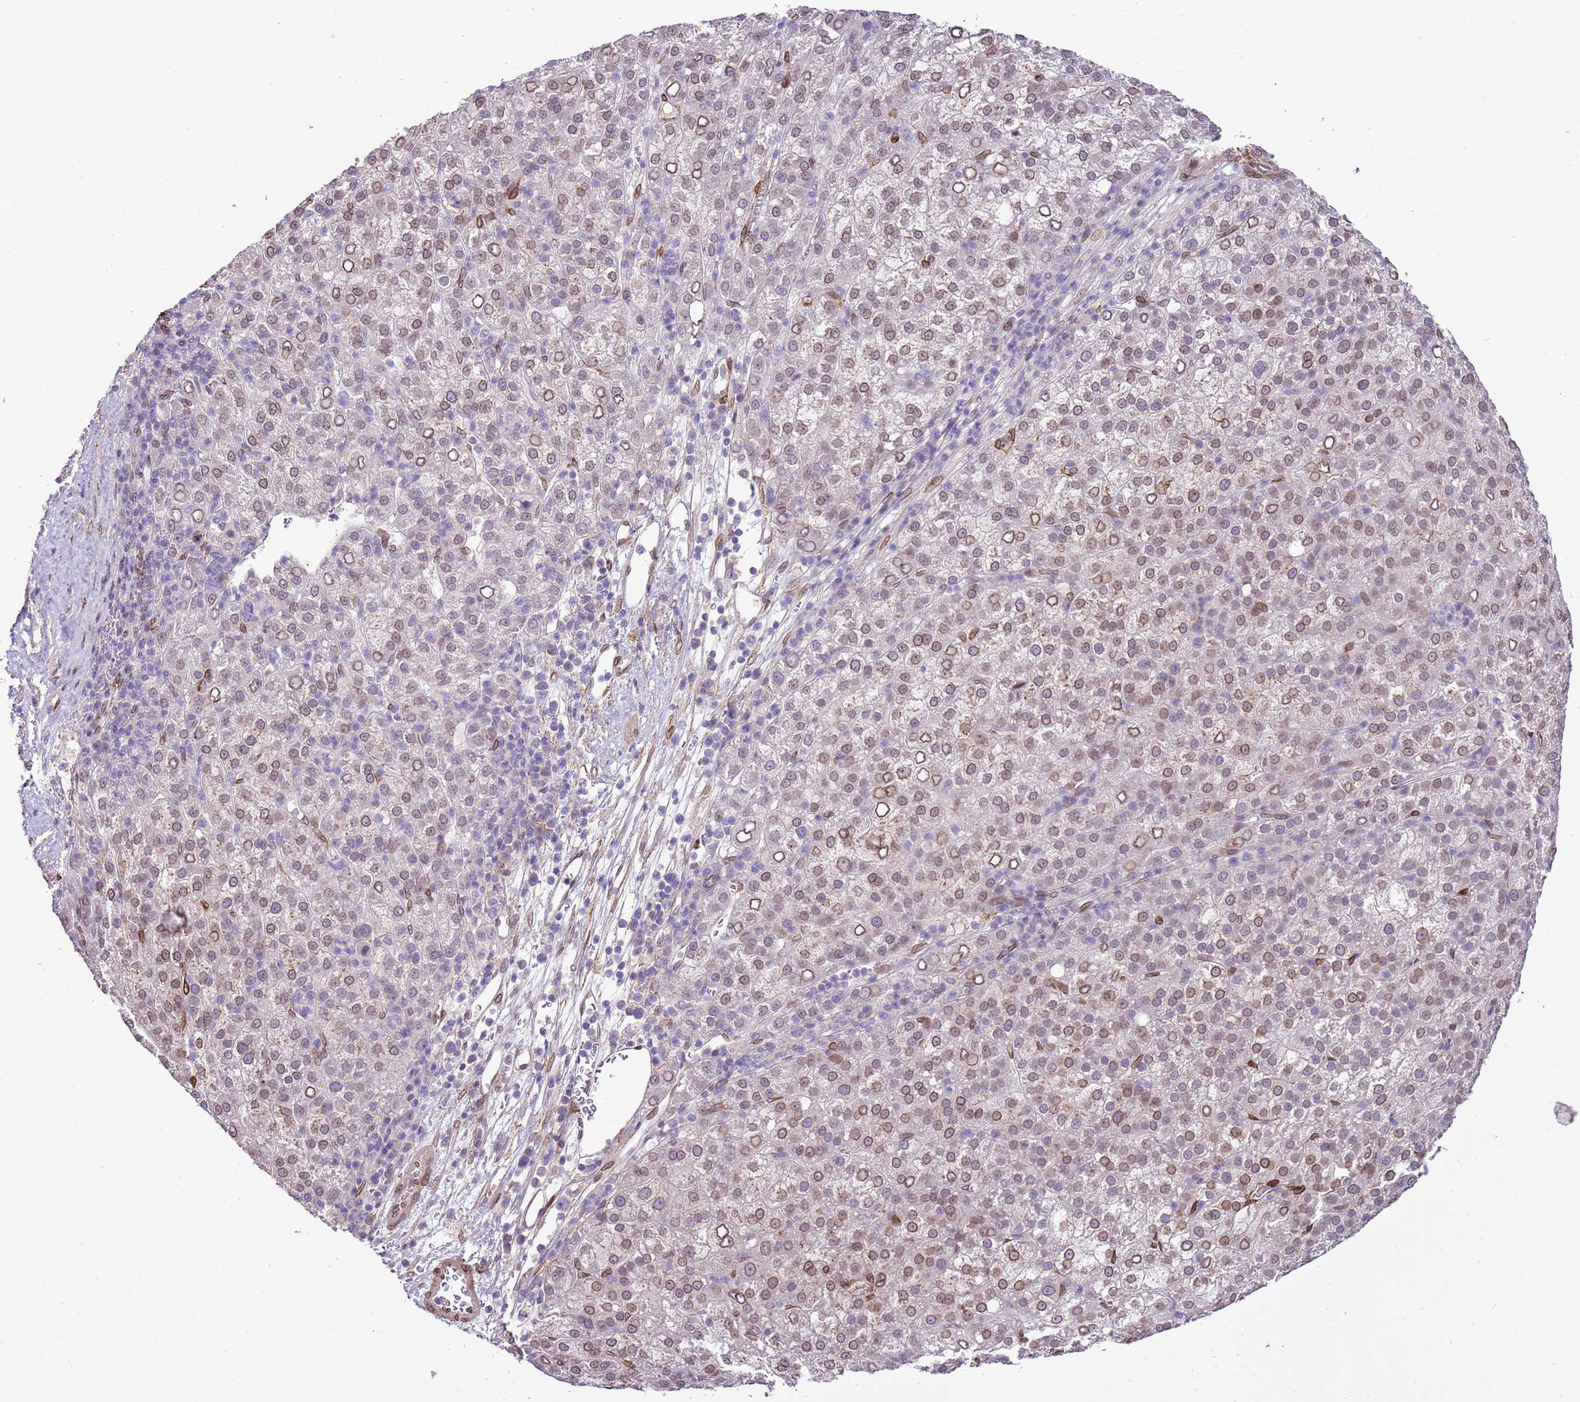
{"staining": {"intensity": "moderate", "quantity": "25%-75%", "location": "cytoplasmic/membranous,nuclear"}, "tissue": "liver cancer", "cell_type": "Tumor cells", "image_type": "cancer", "snomed": [{"axis": "morphology", "description": "Carcinoma, Hepatocellular, NOS"}, {"axis": "topography", "description": "Liver"}], "caption": "This is a histology image of immunohistochemistry (IHC) staining of hepatocellular carcinoma (liver), which shows moderate expression in the cytoplasmic/membranous and nuclear of tumor cells.", "gene": "TMEM47", "patient": {"sex": "female", "age": 58}}